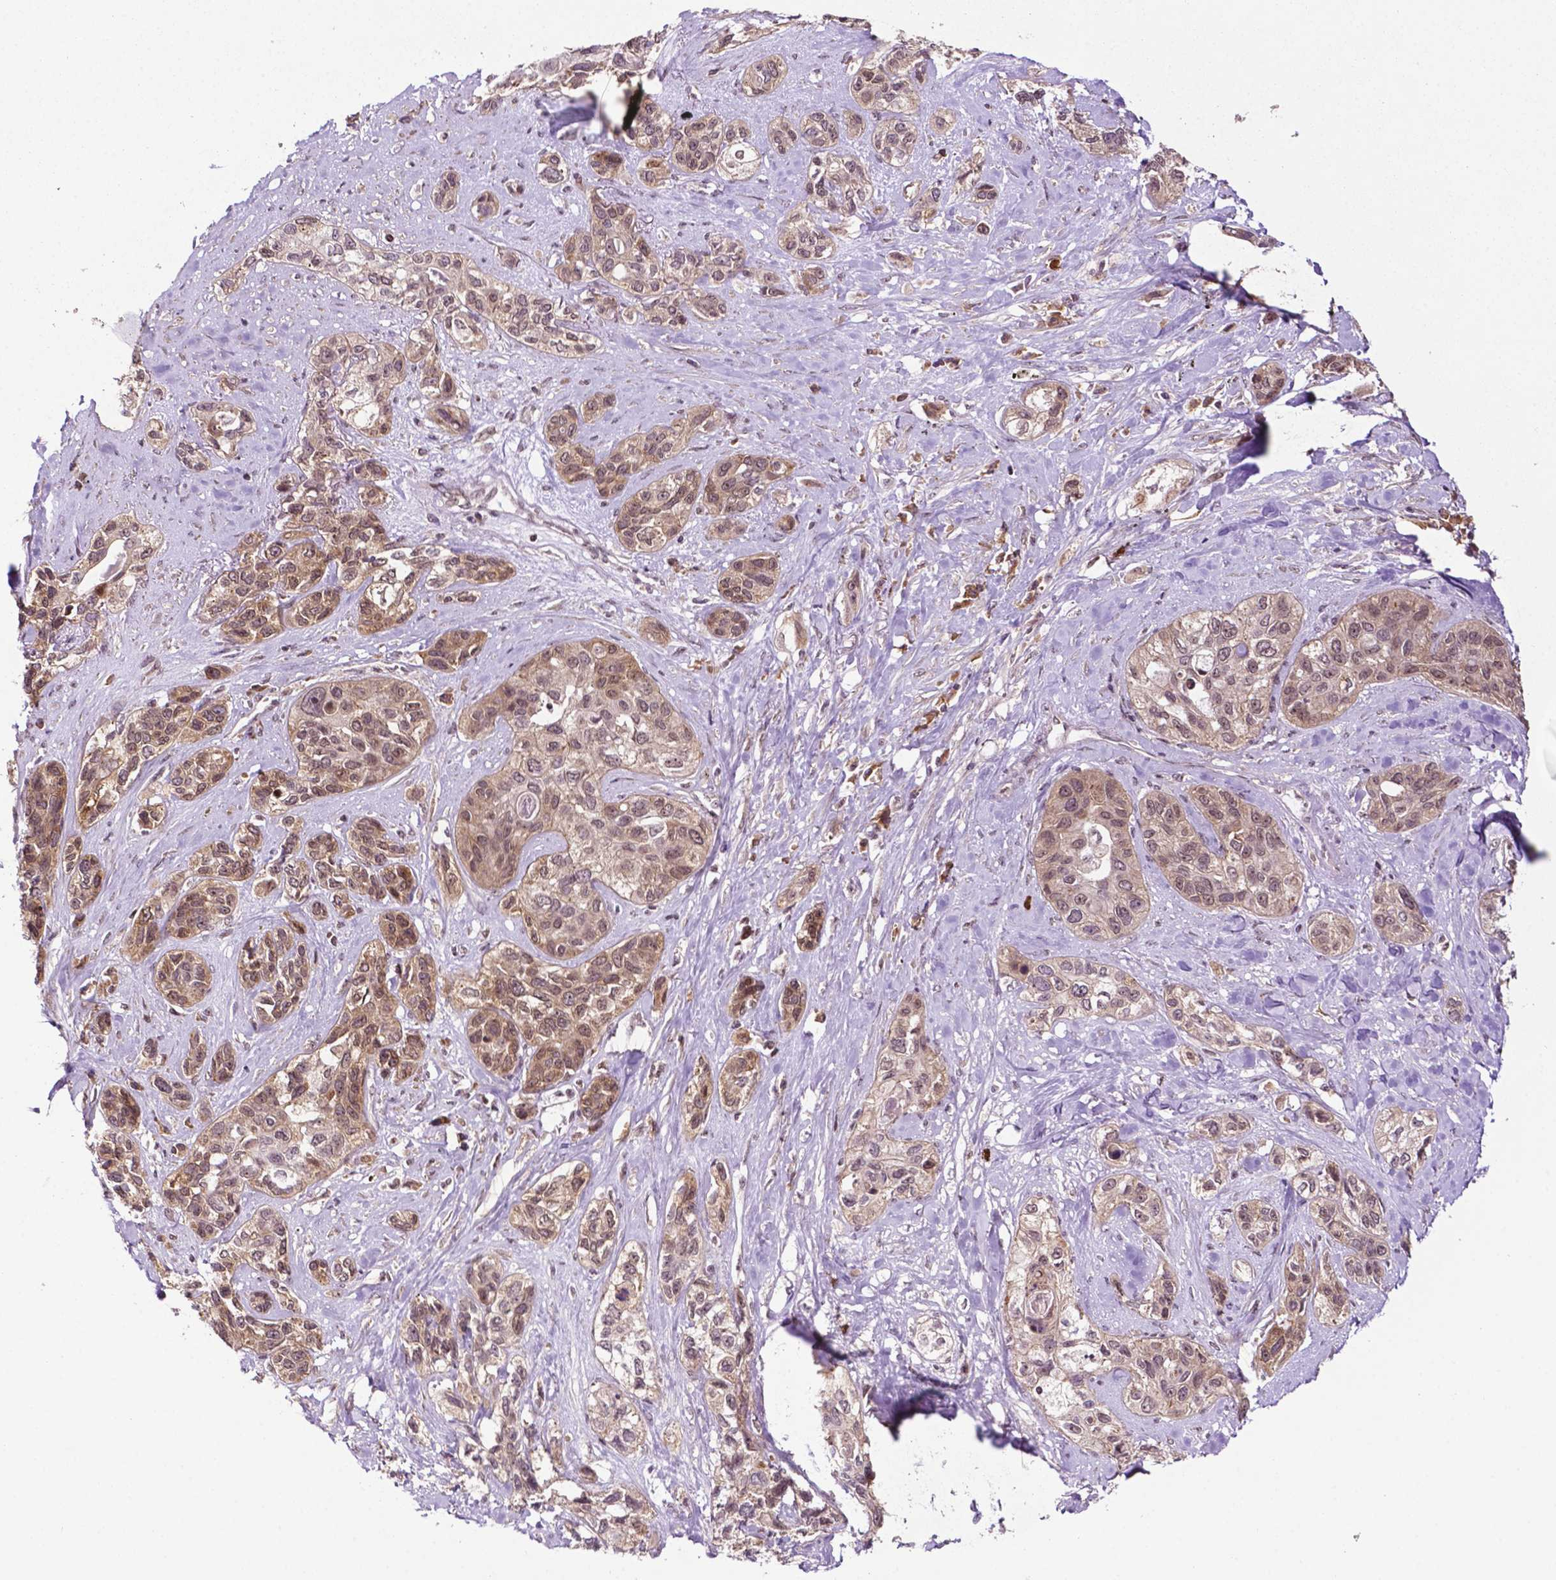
{"staining": {"intensity": "weak", "quantity": ">75%", "location": "cytoplasmic/membranous,nuclear"}, "tissue": "lung cancer", "cell_type": "Tumor cells", "image_type": "cancer", "snomed": [{"axis": "morphology", "description": "Squamous cell carcinoma, NOS"}, {"axis": "topography", "description": "Lung"}], "caption": "Immunohistochemical staining of lung cancer displays low levels of weak cytoplasmic/membranous and nuclear protein staining in about >75% of tumor cells.", "gene": "TMX2", "patient": {"sex": "female", "age": 70}}